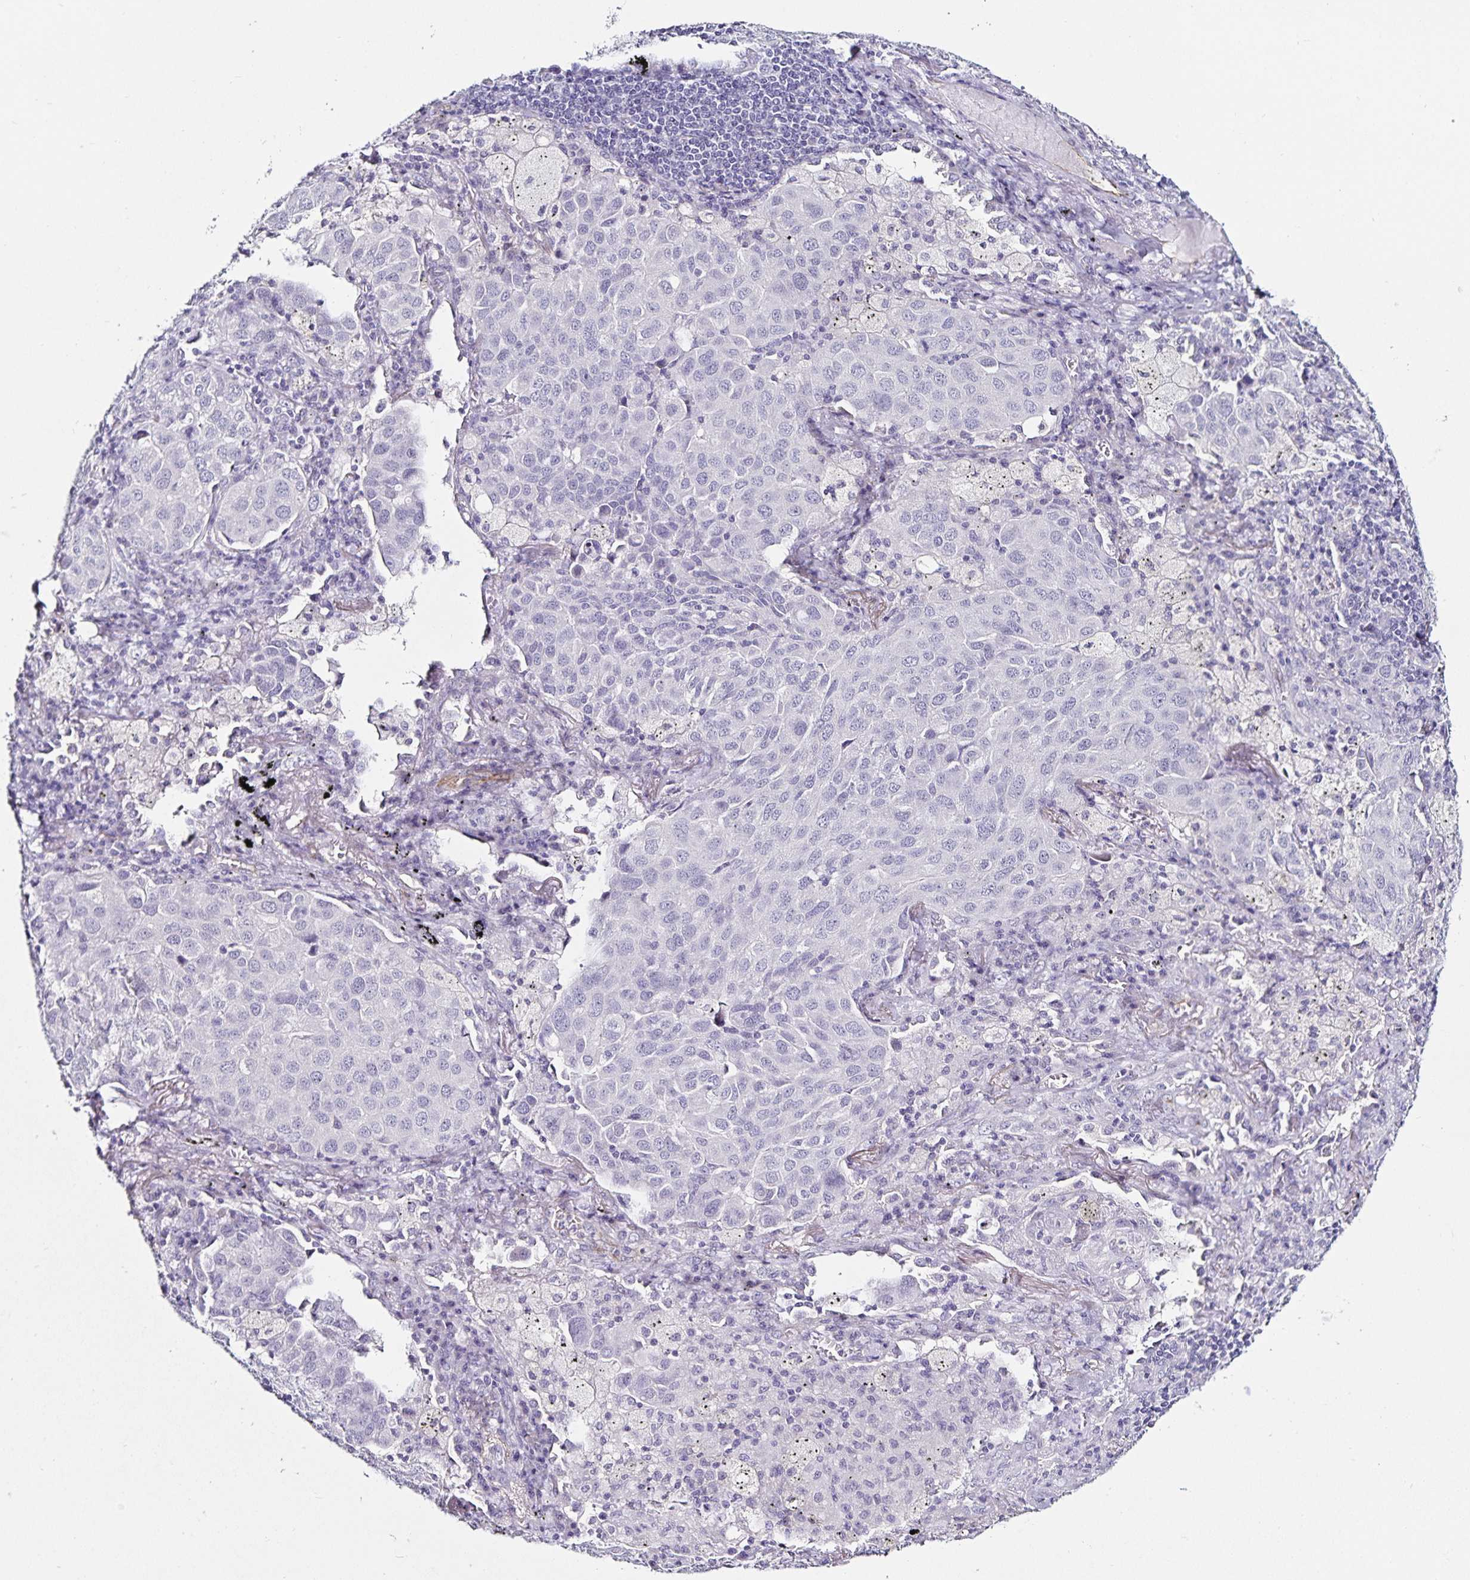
{"staining": {"intensity": "negative", "quantity": "none", "location": "none"}, "tissue": "lung cancer", "cell_type": "Tumor cells", "image_type": "cancer", "snomed": [{"axis": "morphology", "description": "Adenocarcinoma, NOS"}, {"axis": "morphology", "description": "Adenocarcinoma, metastatic, NOS"}, {"axis": "topography", "description": "Lymph node"}, {"axis": "topography", "description": "Lung"}], "caption": "An immunohistochemistry (IHC) photomicrograph of metastatic adenocarcinoma (lung) is shown. There is no staining in tumor cells of metastatic adenocarcinoma (lung). The staining is performed using DAB (3,3'-diaminobenzidine) brown chromogen with nuclei counter-stained in using hematoxylin.", "gene": "TSPAN7", "patient": {"sex": "female", "age": 65}}